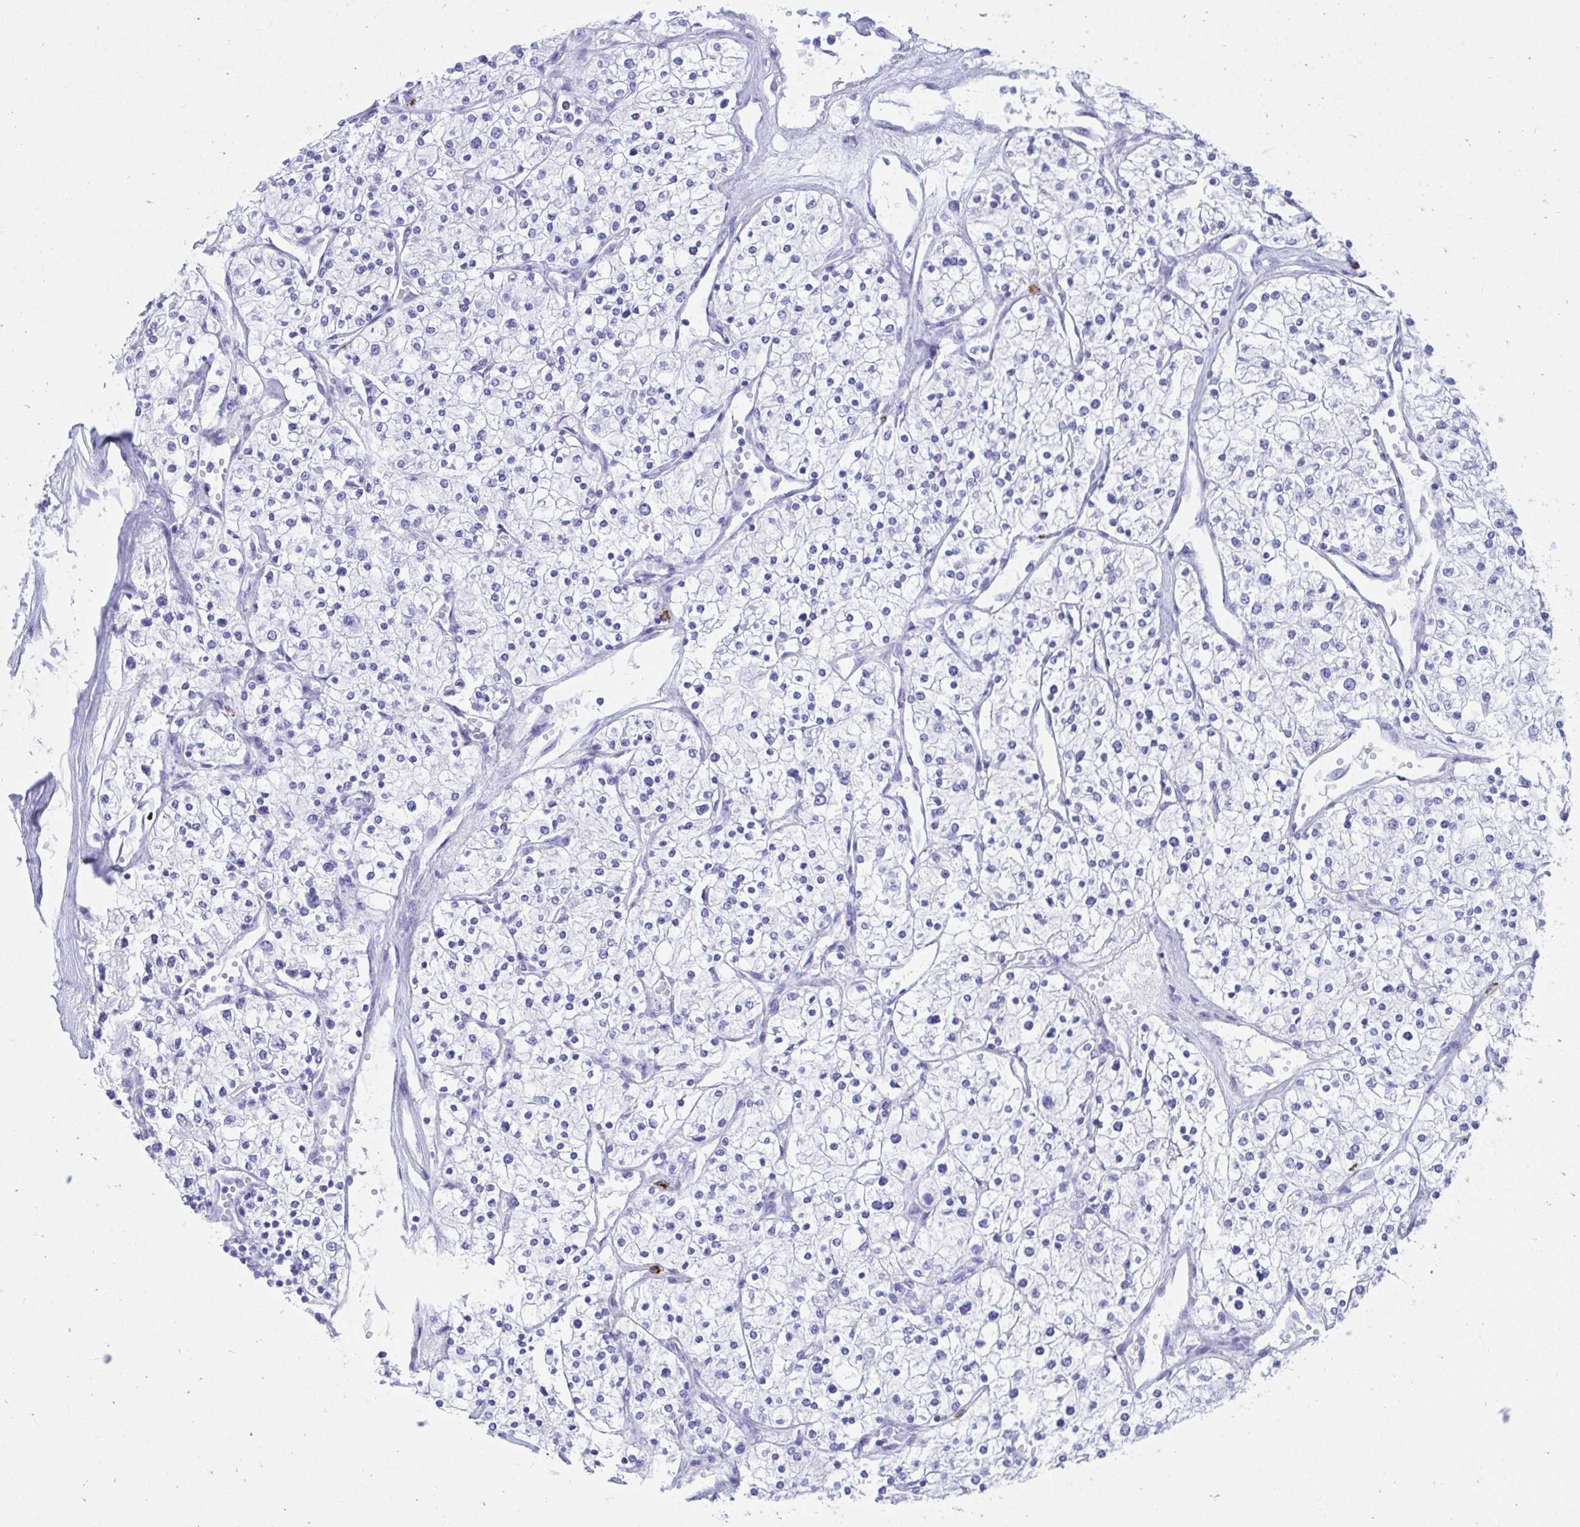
{"staining": {"intensity": "negative", "quantity": "none", "location": "none"}, "tissue": "renal cancer", "cell_type": "Tumor cells", "image_type": "cancer", "snomed": [{"axis": "morphology", "description": "Adenocarcinoma, NOS"}, {"axis": "topography", "description": "Kidney"}], "caption": "Photomicrograph shows no protein expression in tumor cells of renal cancer (adenocarcinoma) tissue.", "gene": "SHISA8", "patient": {"sex": "male", "age": 80}}